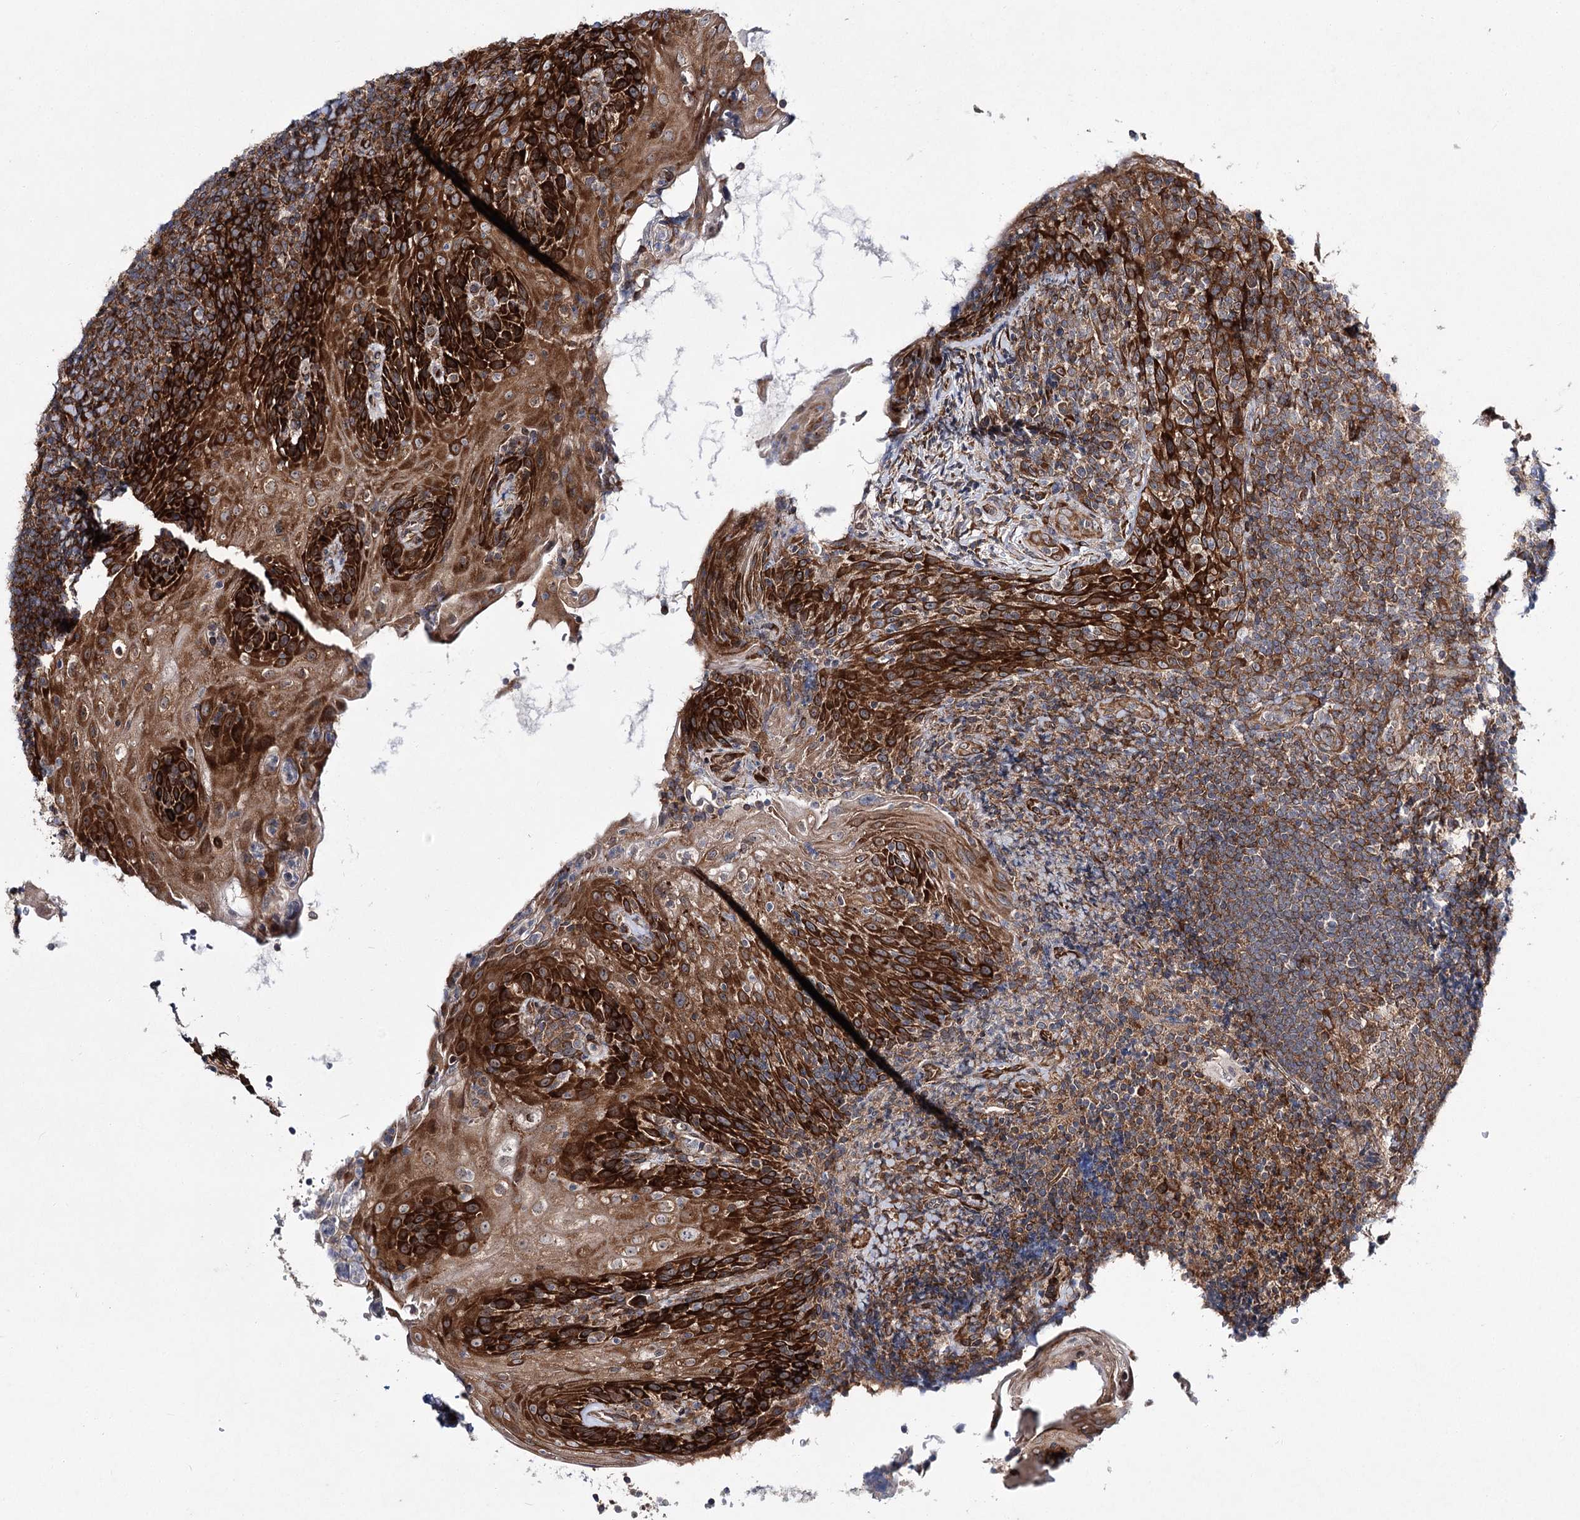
{"staining": {"intensity": "strong", "quantity": "25%-75%", "location": "cytoplasmic/membranous"}, "tissue": "tonsil", "cell_type": "Germinal center cells", "image_type": "normal", "snomed": [{"axis": "morphology", "description": "Normal tissue, NOS"}, {"axis": "topography", "description": "Tonsil"}], "caption": "Benign tonsil shows strong cytoplasmic/membranous staining in about 25%-75% of germinal center cells, visualized by immunohistochemistry.", "gene": "VWA2", "patient": {"sex": "male", "age": 37}}